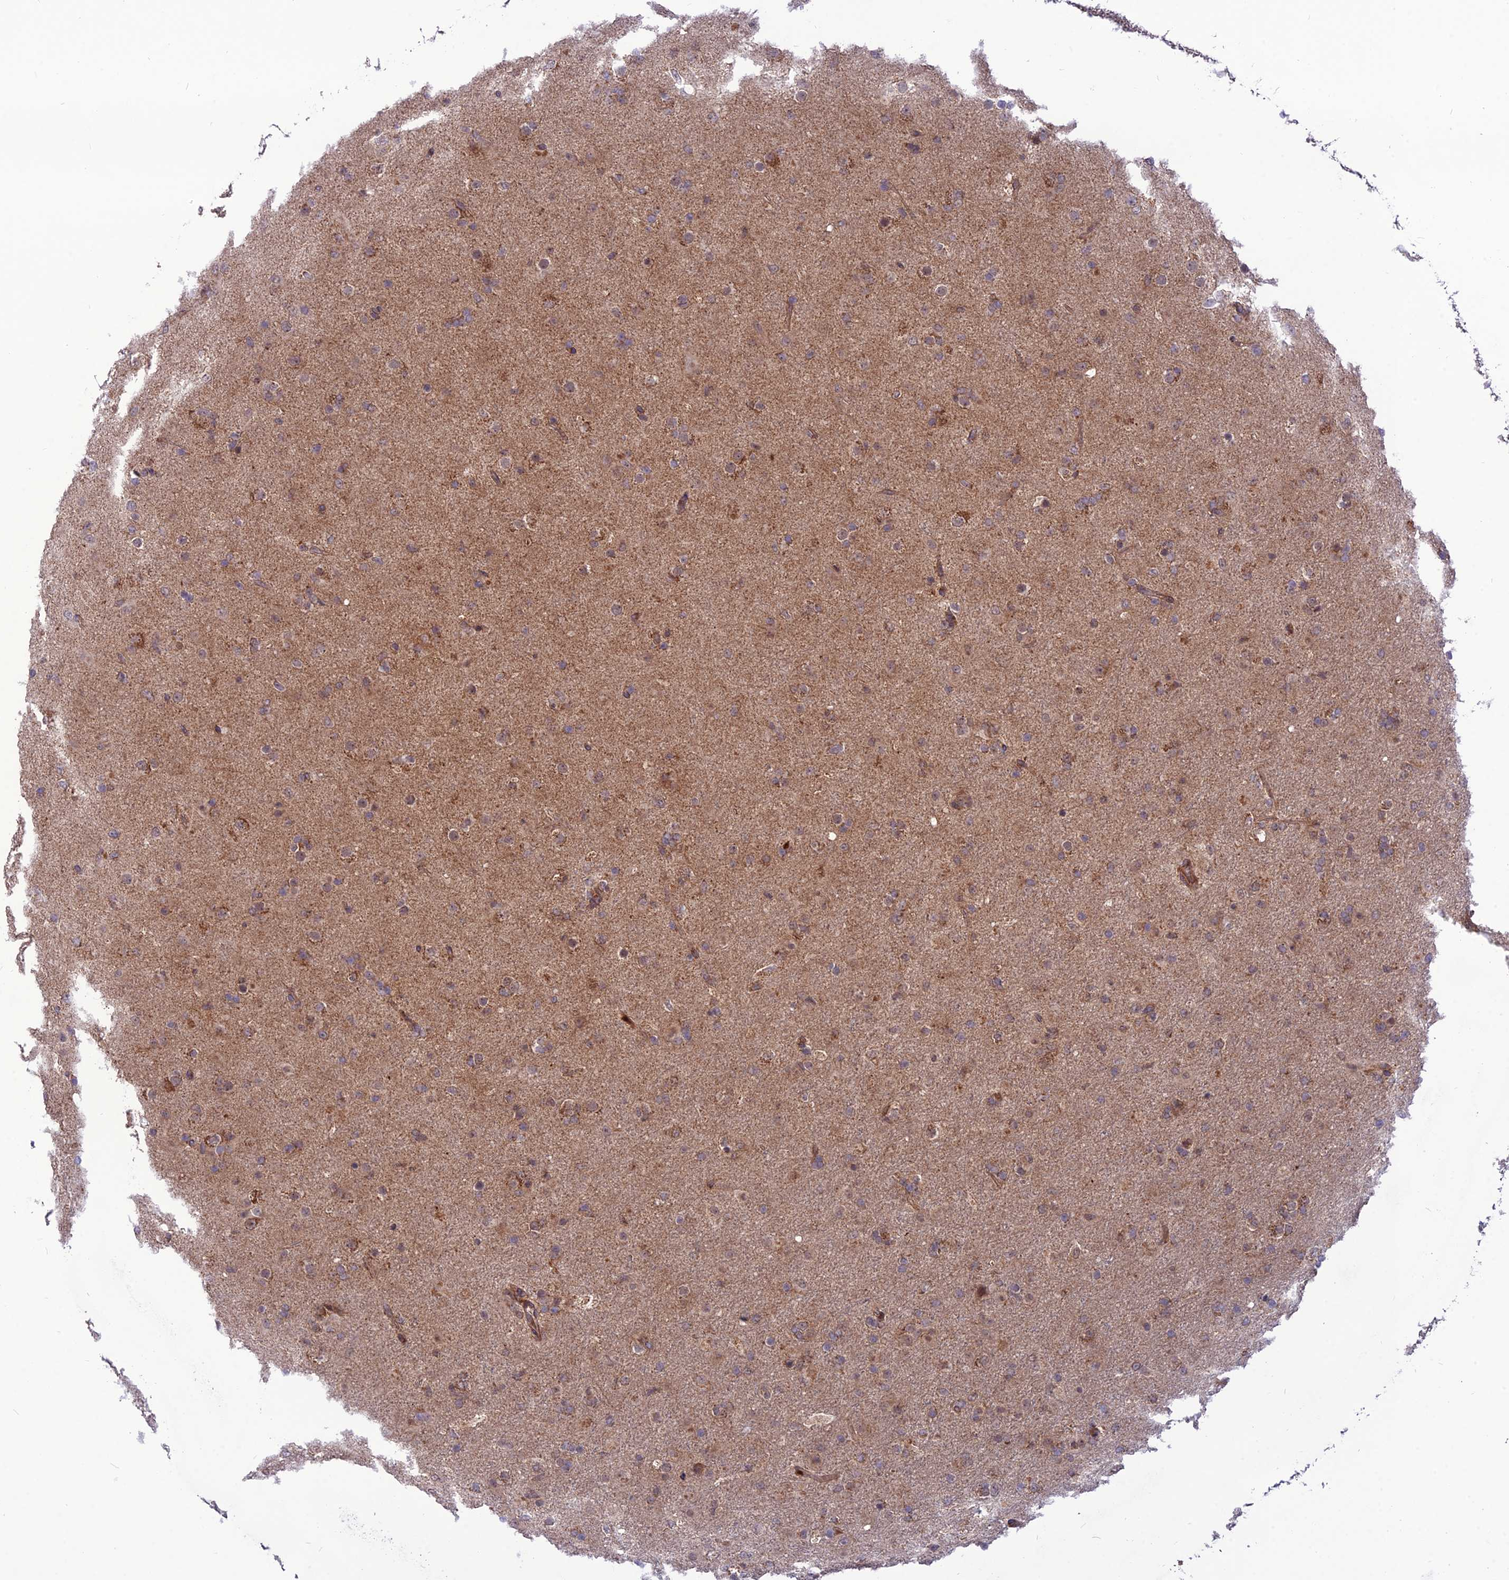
{"staining": {"intensity": "weak", "quantity": "25%-75%", "location": "cytoplasmic/membranous"}, "tissue": "glioma", "cell_type": "Tumor cells", "image_type": "cancer", "snomed": [{"axis": "morphology", "description": "Glioma, malignant, Low grade"}, {"axis": "topography", "description": "Brain"}], "caption": "The immunohistochemical stain labels weak cytoplasmic/membranous positivity in tumor cells of malignant low-grade glioma tissue. The protein is stained brown, and the nuclei are stained in blue (DAB IHC with brightfield microscopy, high magnification).", "gene": "NDUFC1", "patient": {"sex": "male", "age": 65}}